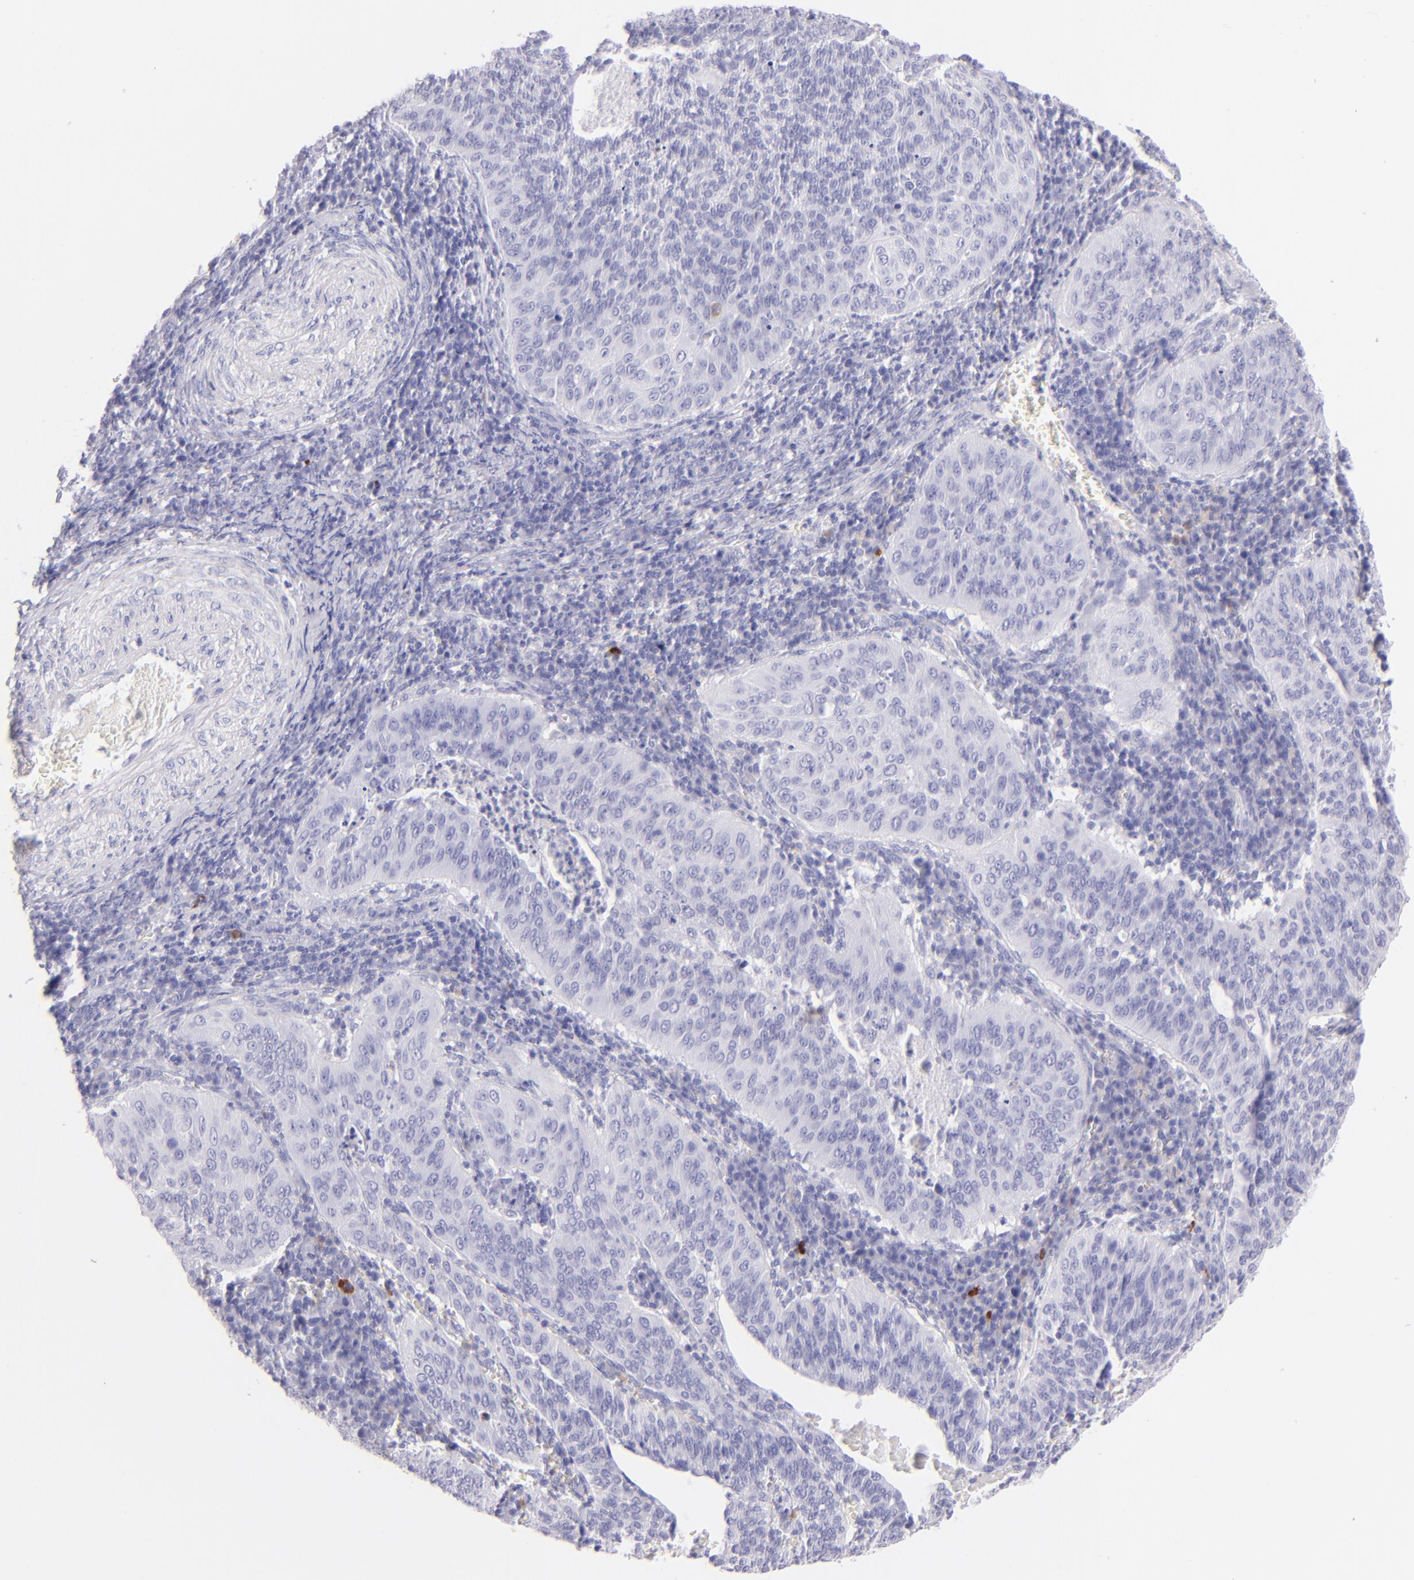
{"staining": {"intensity": "negative", "quantity": "none", "location": "none"}, "tissue": "cervical cancer", "cell_type": "Tumor cells", "image_type": "cancer", "snomed": [{"axis": "morphology", "description": "Squamous cell carcinoma, NOS"}, {"axis": "topography", "description": "Cervix"}], "caption": "Immunohistochemistry (IHC) photomicrograph of neoplastic tissue: human cervical cancer stained with DAB reveals no significant protein expression in tumor cells.", "gene": "SDC1", "patient": {"sex": "female", "age": 39}}